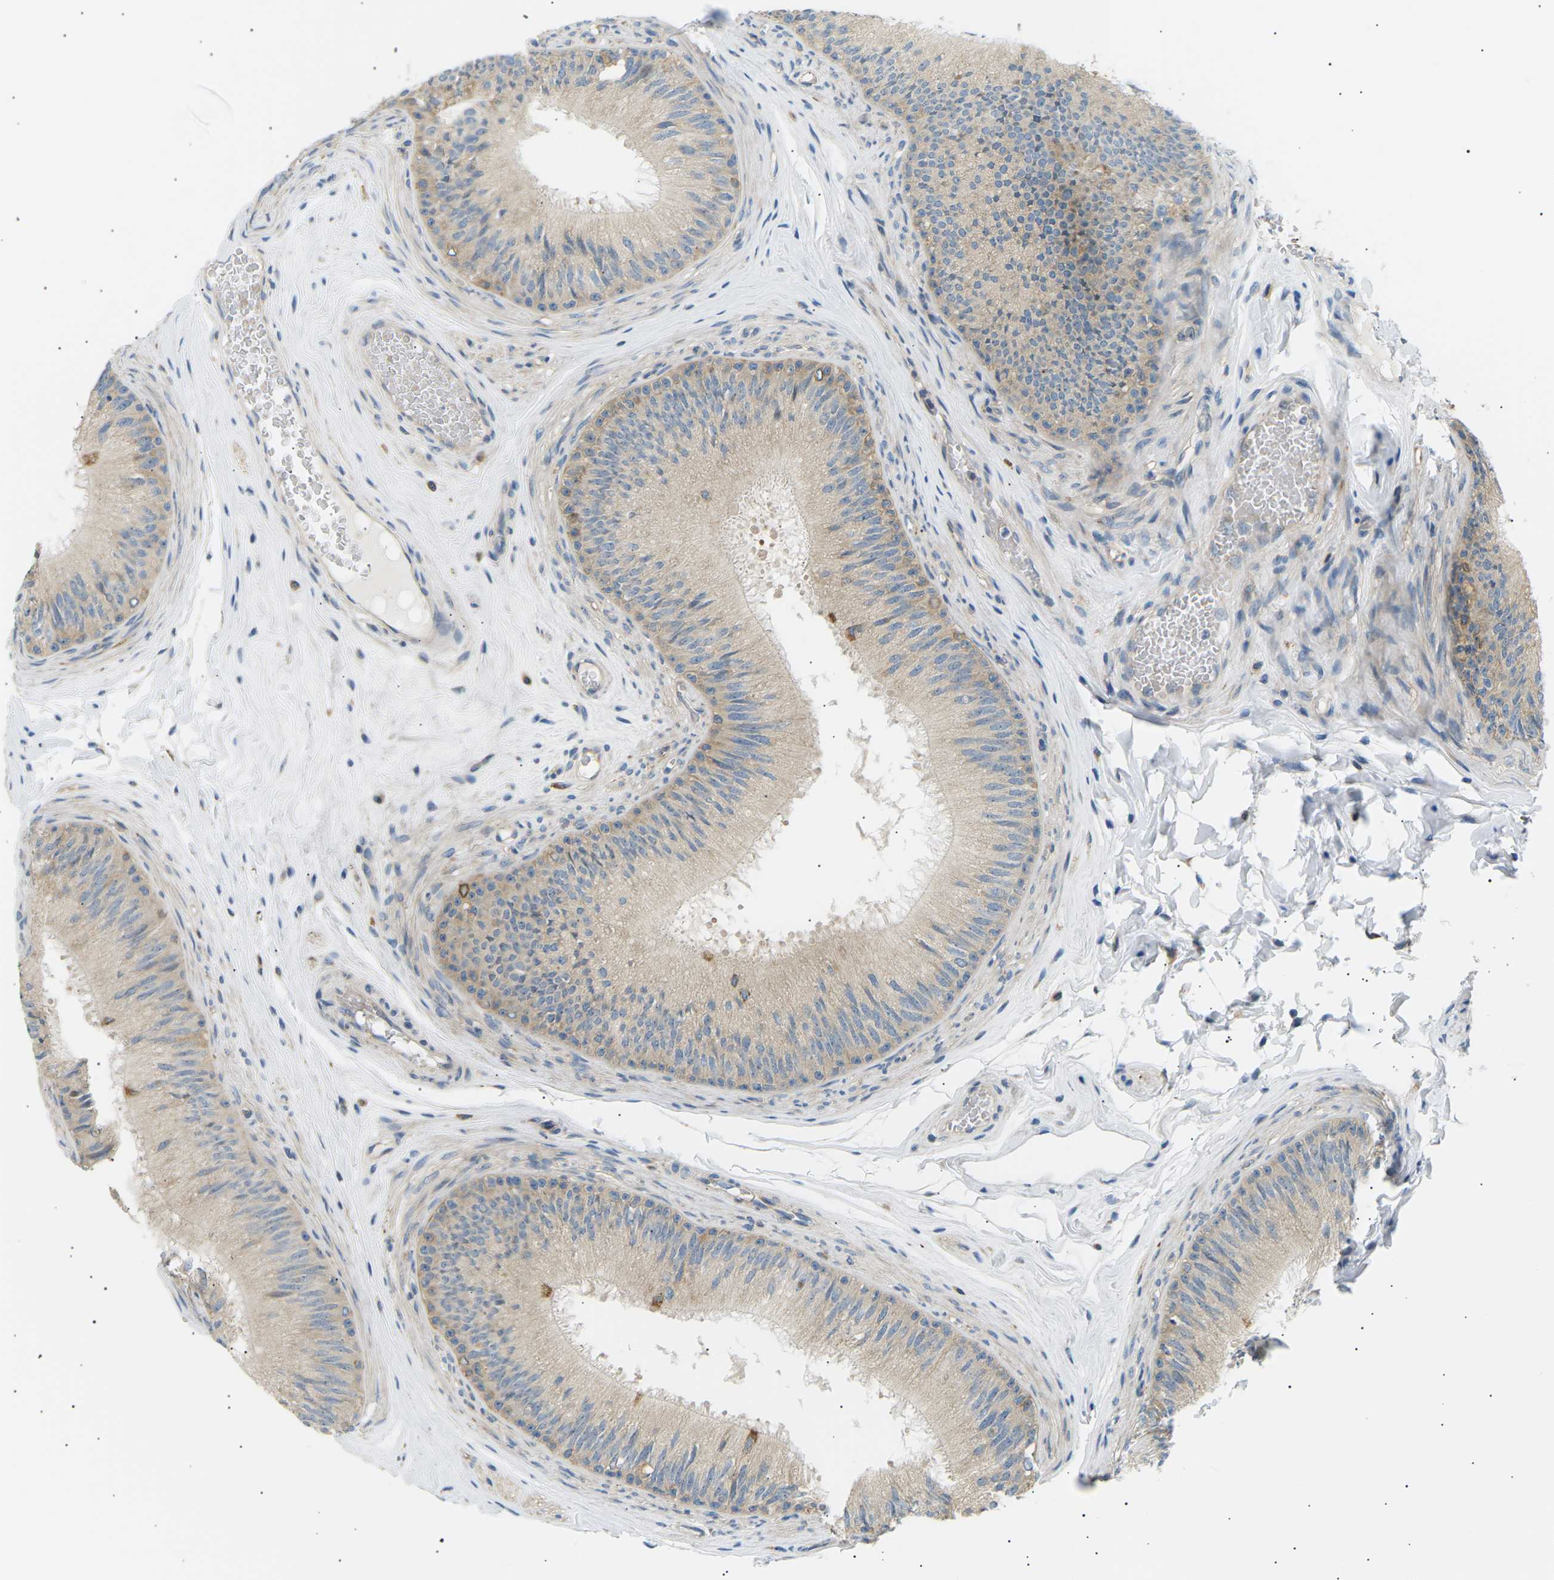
{"staining": {"intensity": "moderate", "quantity": "25%-75%", "location": "cytoplasmic/membranous"}, "tissue": "epididymis", "cell_type": "Glandular cells", "image_type": "normal", "snomed": [{"axis": "morphology", "description": "Normal tissue, NOS"}, {"axis": "topography", "description": "Testis"}, {"axis": "topography", "description": "Epididymis"}], "caption": "High-magnification brightfield microscopy of unremarkable epididymis stained with DAB (brown) and counterstained with hematoxylin (blue). glandular cells exhibit moderate cytoplasmic/membranous expression is appreciated in about25%-75% of cells. The staining is performed using DAB (3,3'-diaminobenzidine) brown chromogen to label protein expression. The nuclei are counter-stained blue using hematoxylin.", "gene": "TBC1D8", "patient": {"sex": "male", "age": 36}}